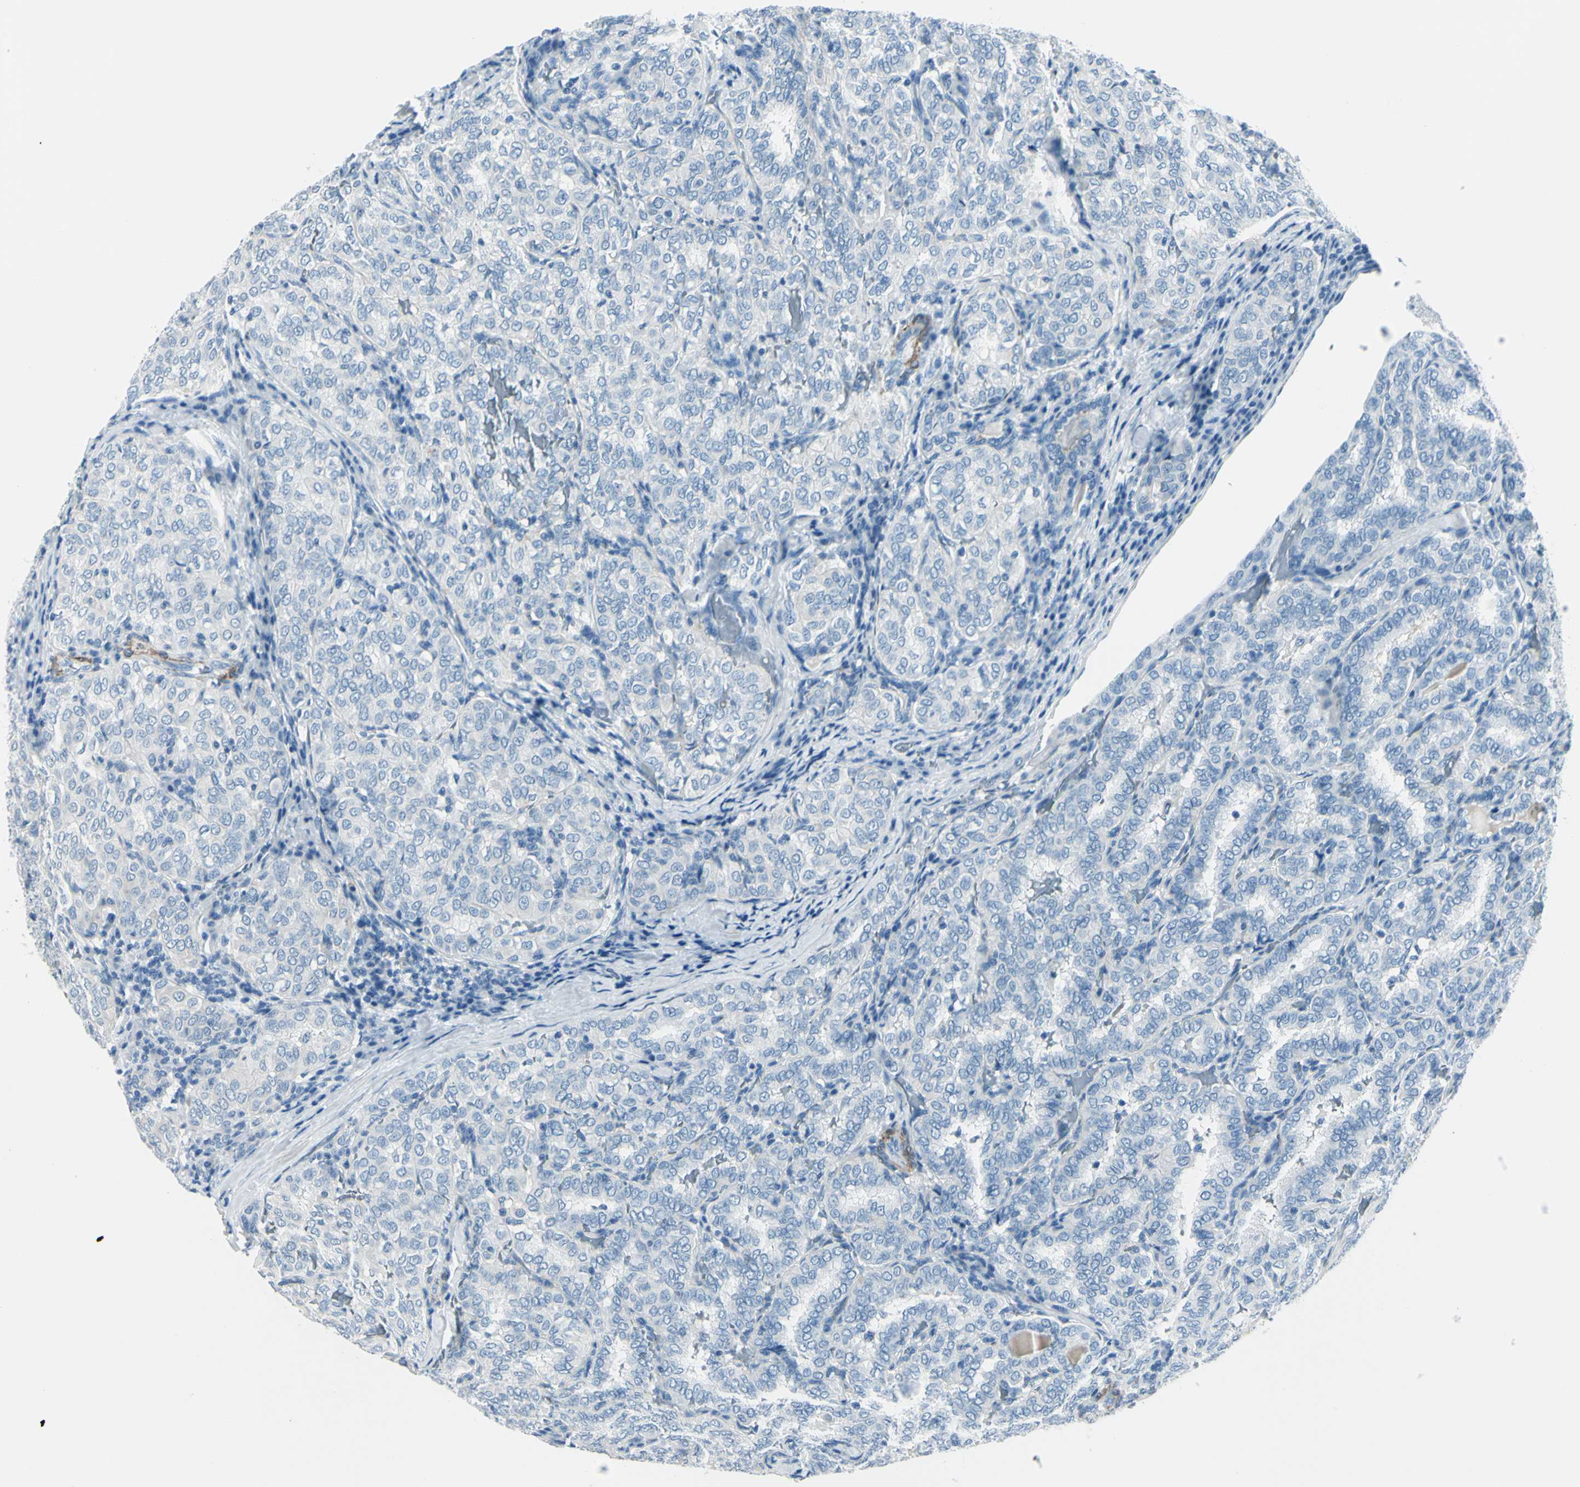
{"staining": {"intensity": "negative", "quantity": "none", "location": "none"}, "tissue": "thyroid cancer", "cell_type": "Tumor cells", "image_type": "cancer", "snomed": [{"axis": "morphology", "description": "Normal tissue, NOS"}, {"axis": "morphology", "description": "Papillary adenocarcinoma, NOS"}, {"axis": "topography", "description": "Thyroid gland"}], "caption": "A micrograph of human papillary adenocarcinoma (thyroid) is negative for staining in tumor cells. Brightfield microscopy of immunohistochemistry stained with DAB (3,3'-diaminobenzidine) (brown) and hematoxylin (blue), captured at high magnification.", "gene": "CDH15", "patient": {"sex": "female", "age": 30}}